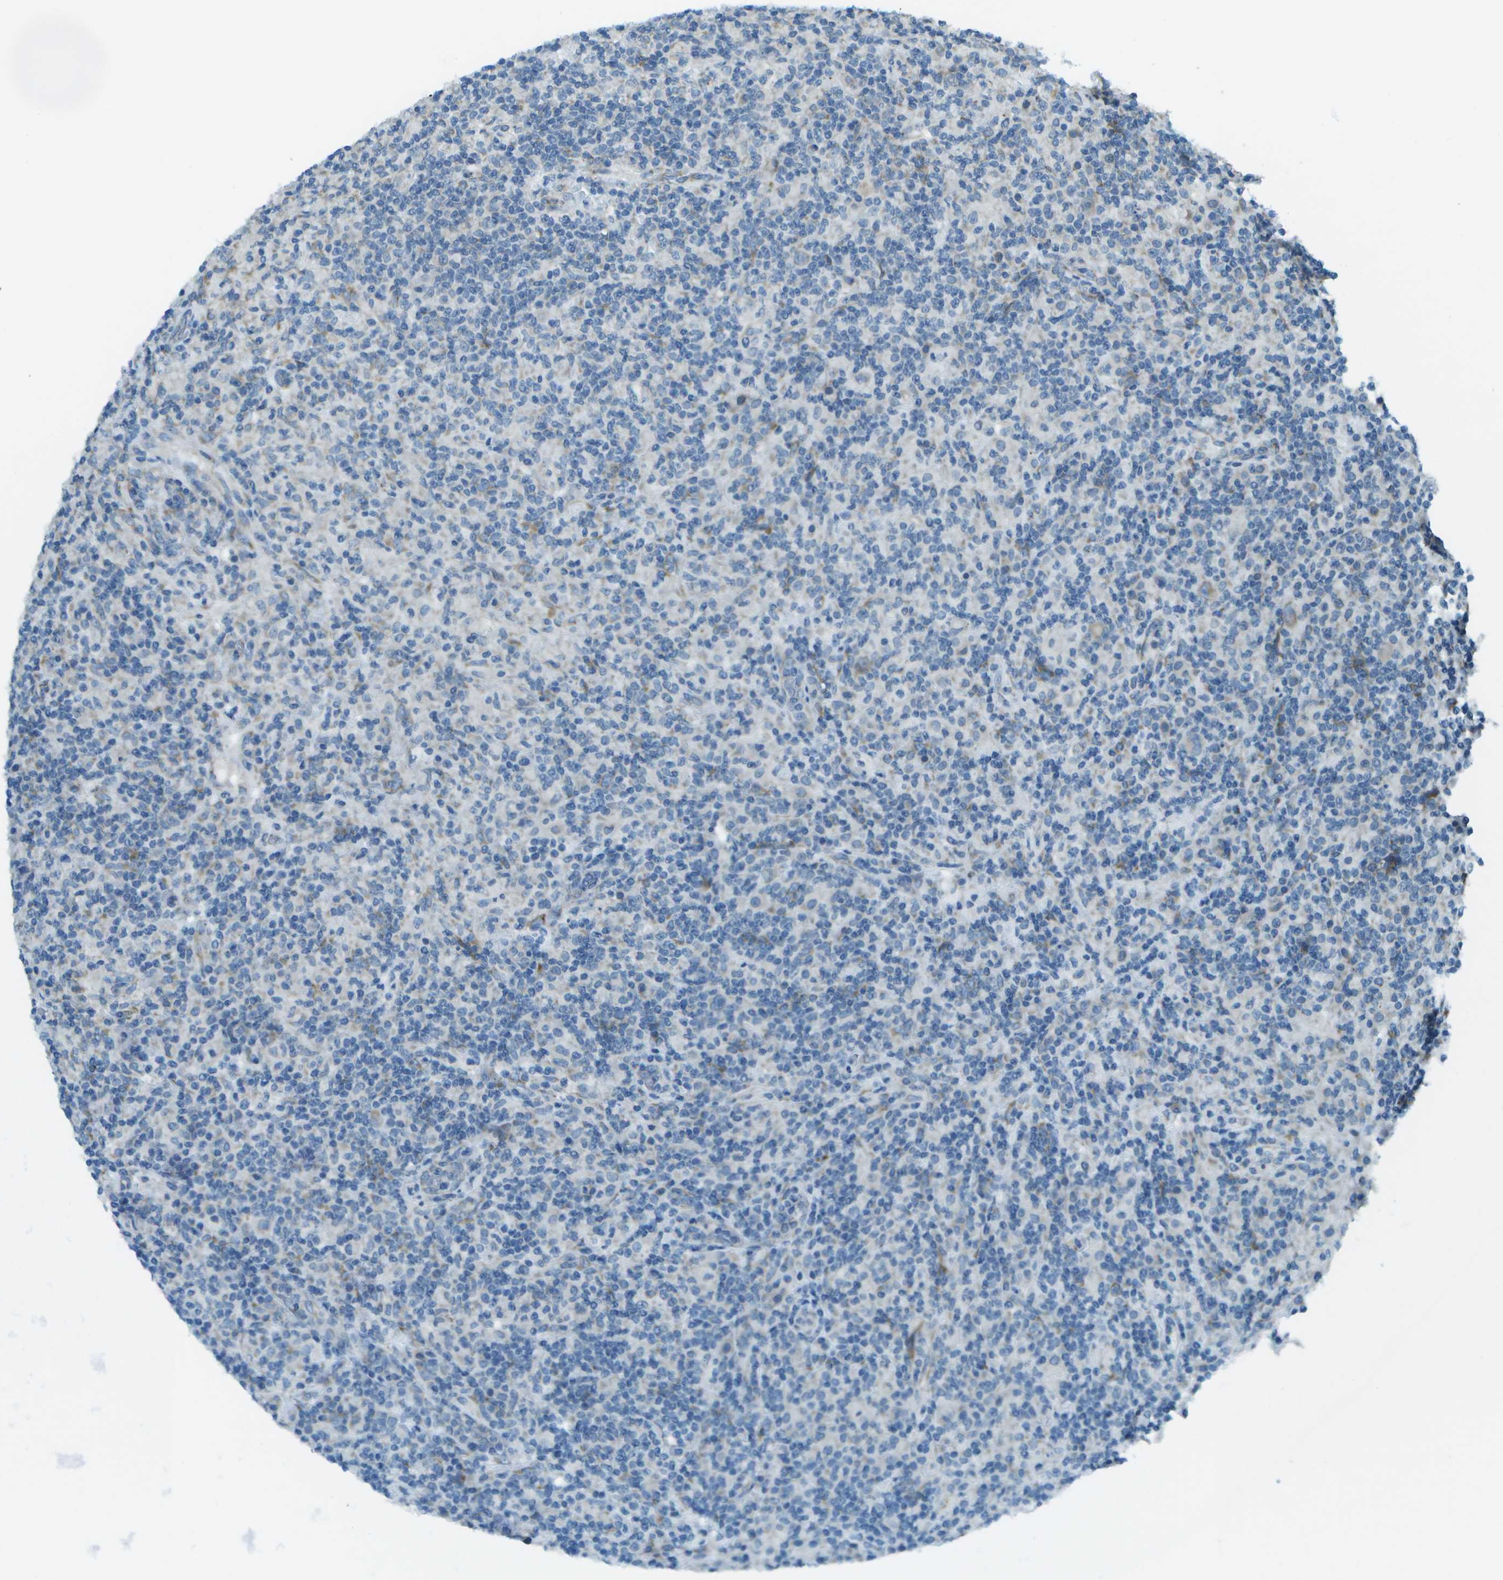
{"staining": {"intensity": "negative", "quantity": "none", "location": "none"}, "tissue": "lymphoma", "cell_type": "Tumor cells", "image_type": "cancer", "snomed": [{"axis": "morphology", "description": "Hodgkin's disease, NOS"}, {"axis": "topography", "description": "Lymph node"}], "caption": "DAB immunohistochemical staining of human lymphoma demonstrates no significant positivity in tumor cells. The staining was performed using DAB (3,3'-diaminobenzidine) to visualize the protein expression in brown, while the nuclei were stained in blue with hematoxylin (Magnification: 20x).", "gene": "KCTD3", "patient": {"sex": "male", "age": 70}}